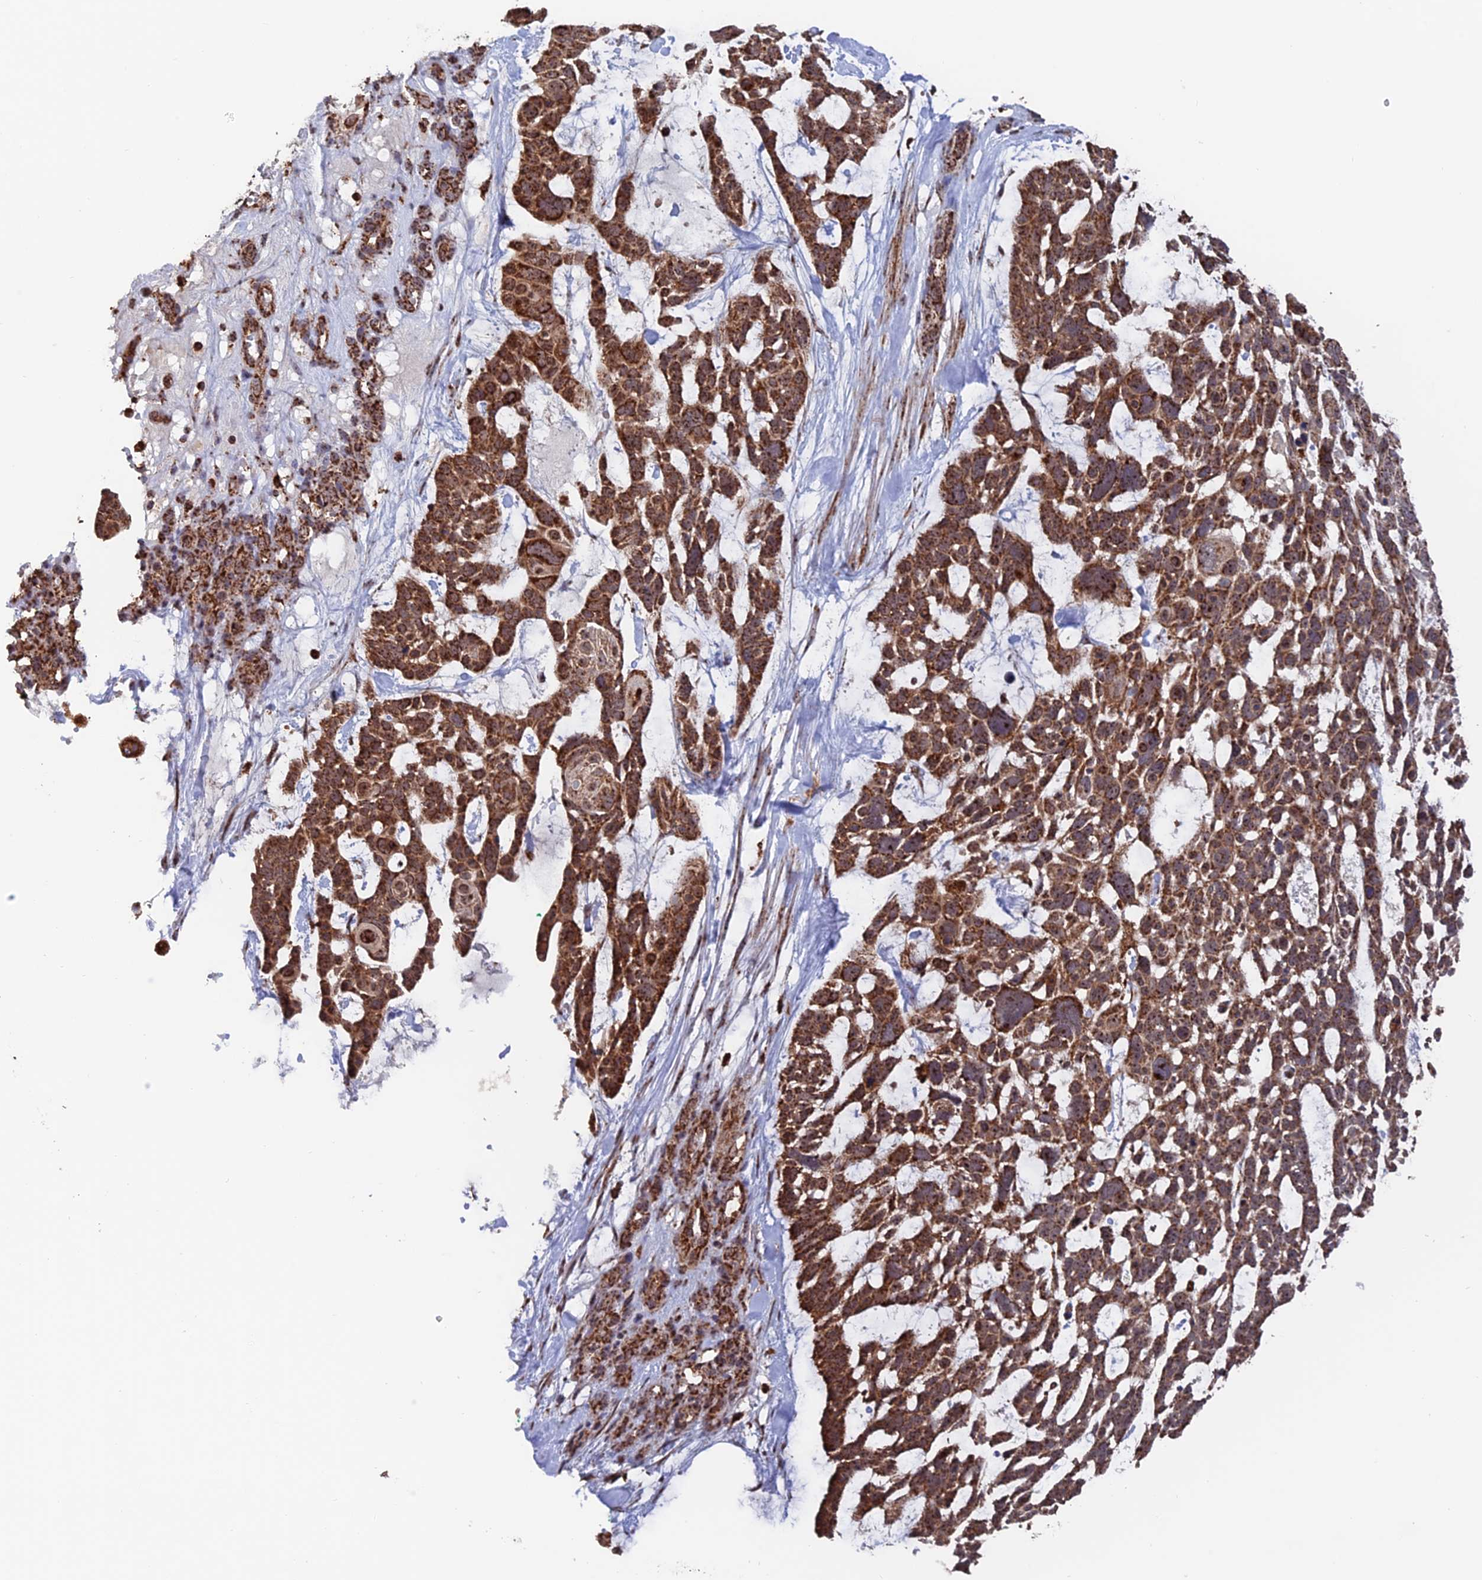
{"staining": {"intensity": "moderate", "quantity": ">75%", "location": "cytoplasmic/membranous"}, "tissue": "skin cancer", "cell_type": "Tumor cells", "image_type": "cancer", "snomed": [{"axis": "morphology", "description": "Basal cell carcinoma"}, {"axis": "topography", "description": "Skin"}], "caption": "This is a micrograph of immunohistochemistry staining of skin basal cell carcinoma, which shows moderate positivity in the cytoplasmic/membranous of tumor cells.", "gene": "DTYMK", "patient": {"sex": "male", "age": 88}}